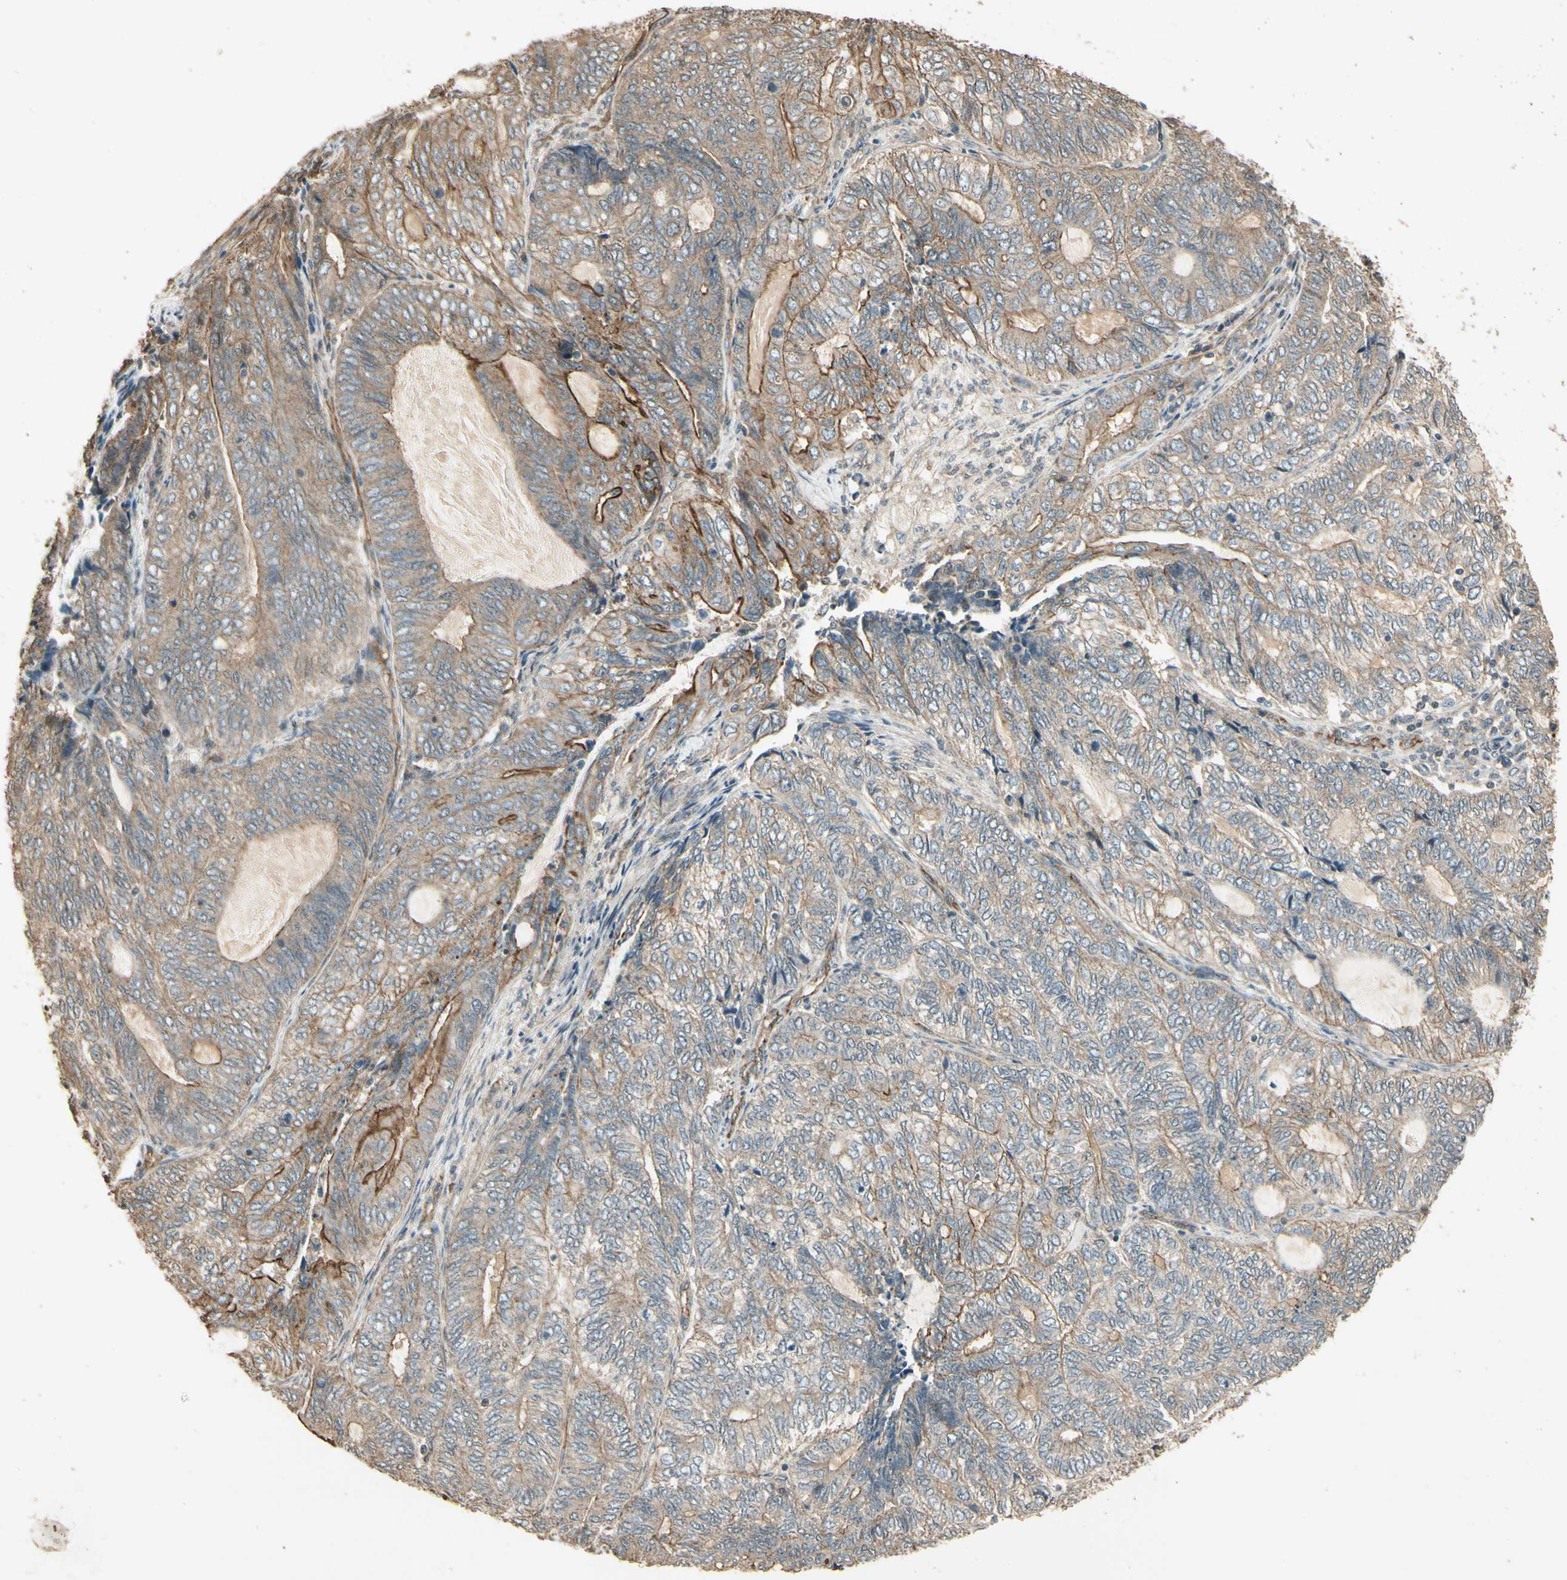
{"staining": {"intensity": "weak", "quantity": ">75%", "location": "cytoplasmic/membranous"}, "tissue": "endometrial cancer", "cell_type": "Tumor cells", "image_type": "cancer", "snomed": [{"axis": "morphology", "description": "Adenocarcinoma, NOS"}, {"axis": "topography", "description": "Uterus"}, {"axis": "topography", "description": "Endometrium"}], "caption": "Approximately >75% of tumor cells in adenocarcinoma (endometrial) show weak cytoplasmic/membranous protein expression as visualized by brown immunohistochemical staining.", "gene": "RNF180", "patient": {"sex": "female", "age": 70}}